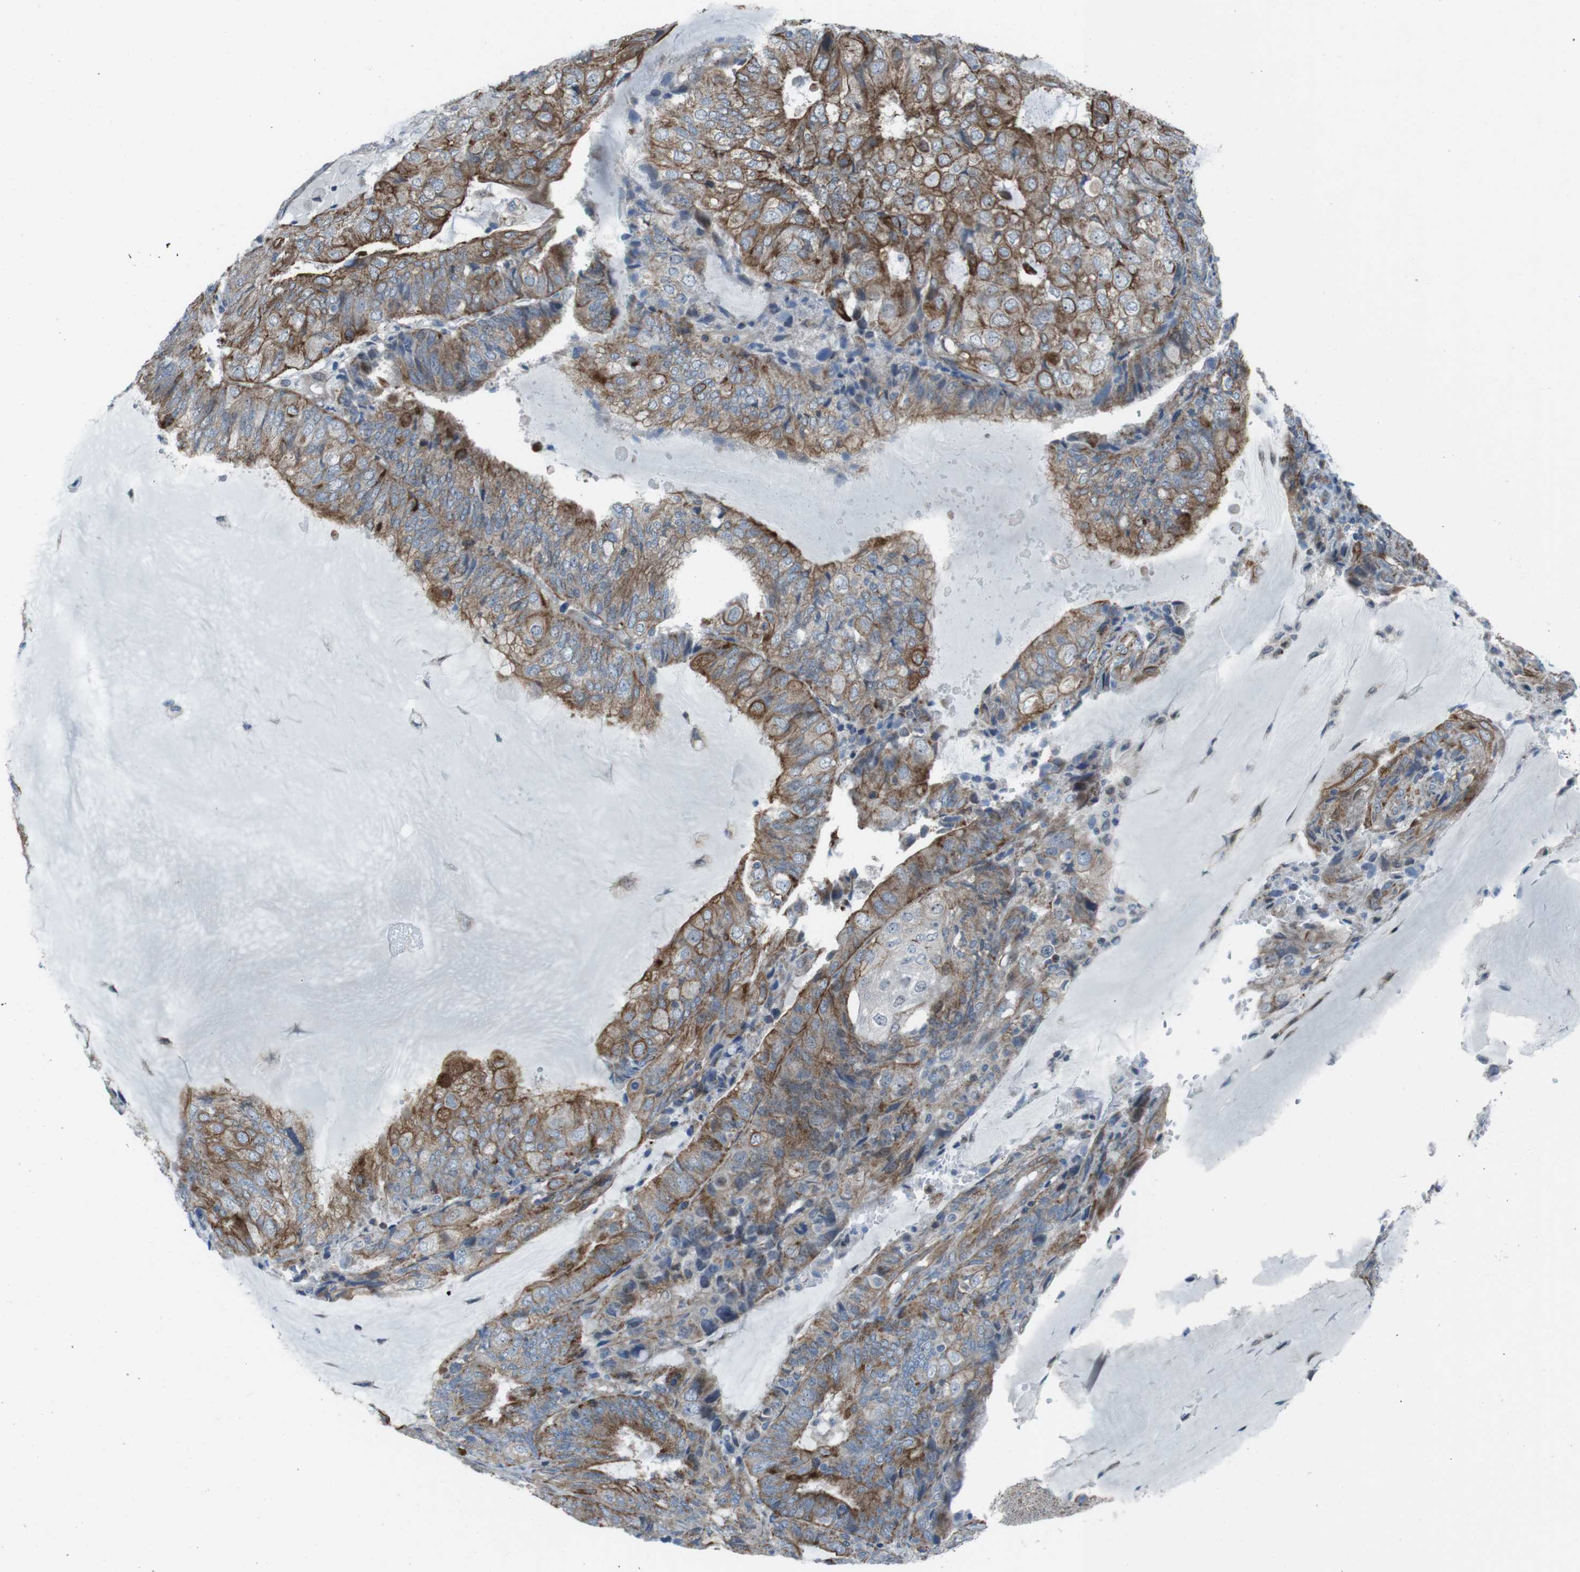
{"staining": {"intensity": "moderate", "quantity": "25%-75%", "location": "cytoplasmic/membranous"}, "tissue": "endometrial cancer", "cell_type": "Tumor cells", "image_type": "cancer", "snomed": [{"axis": "morphology", "description": "Adenocarcinoma, NOS"}, {"axis": "topography", "description": "Endometrium"}], "caption": "There is medium levels of moderate cytoplasmic/membranous positivity in tumor cells of endometrial cancer, as demonstrated by immunohistochemical staining (brown color).", "gene": "FAM174B", "patient": {"sex": "female", "age": 81}}